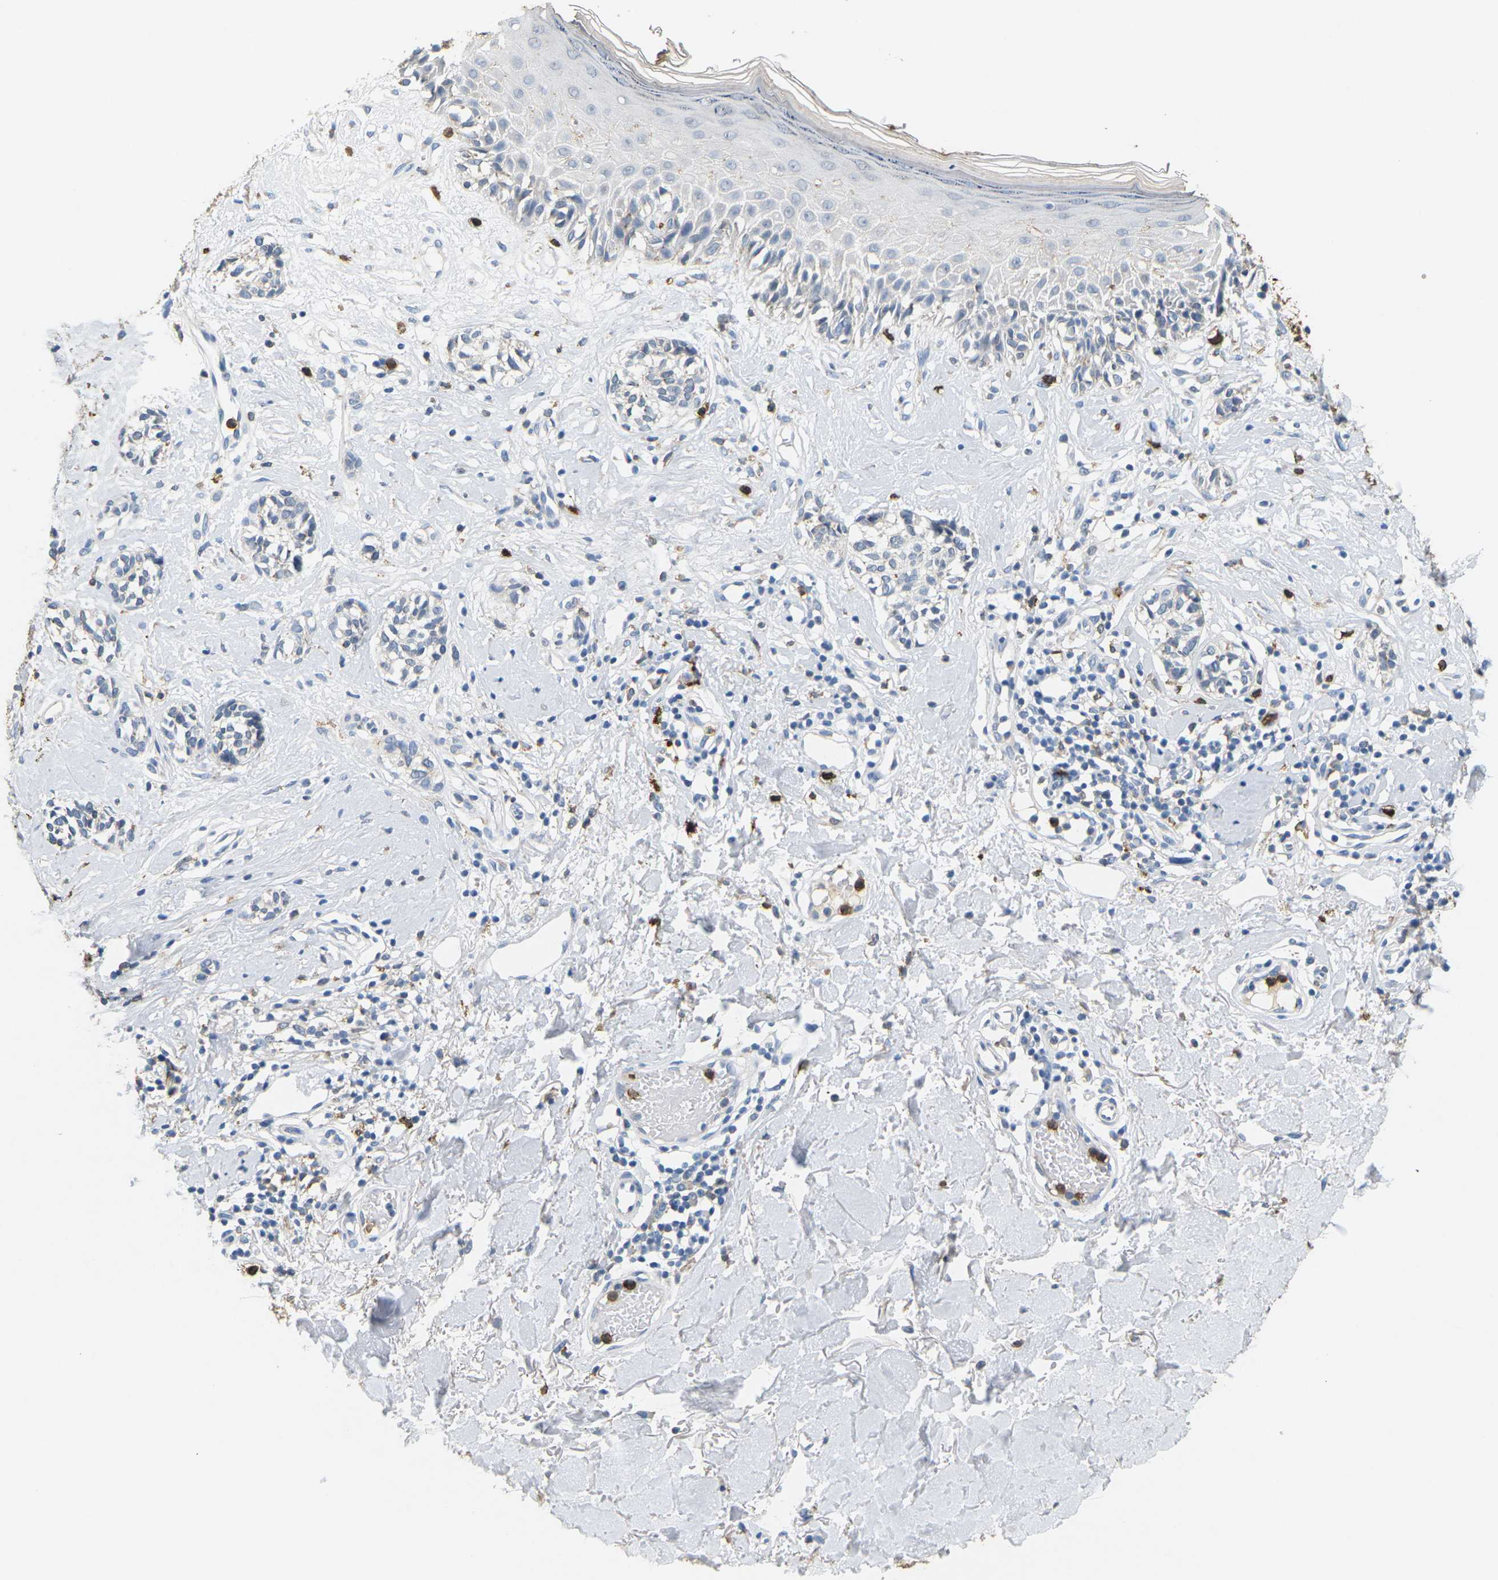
{"staining": {"intensity": "negative", "quantity": "none", "location": "none"}, "tissue": "melanoma", "cell_type": "Tumor cells", "image_type": "cancer", "snomed": [{"axis": "morphology", "description": "Malignant melanoma, NOS"}, {"axis": "topography", "description": "Skin"}], "caption": "Immunohistochemistry (IHC) image of human melanoma stained for a protein (brown), which displays no positivity in tumor cells.", "gene": "ADM", "patient": {"sex": "male", "age": 64}}